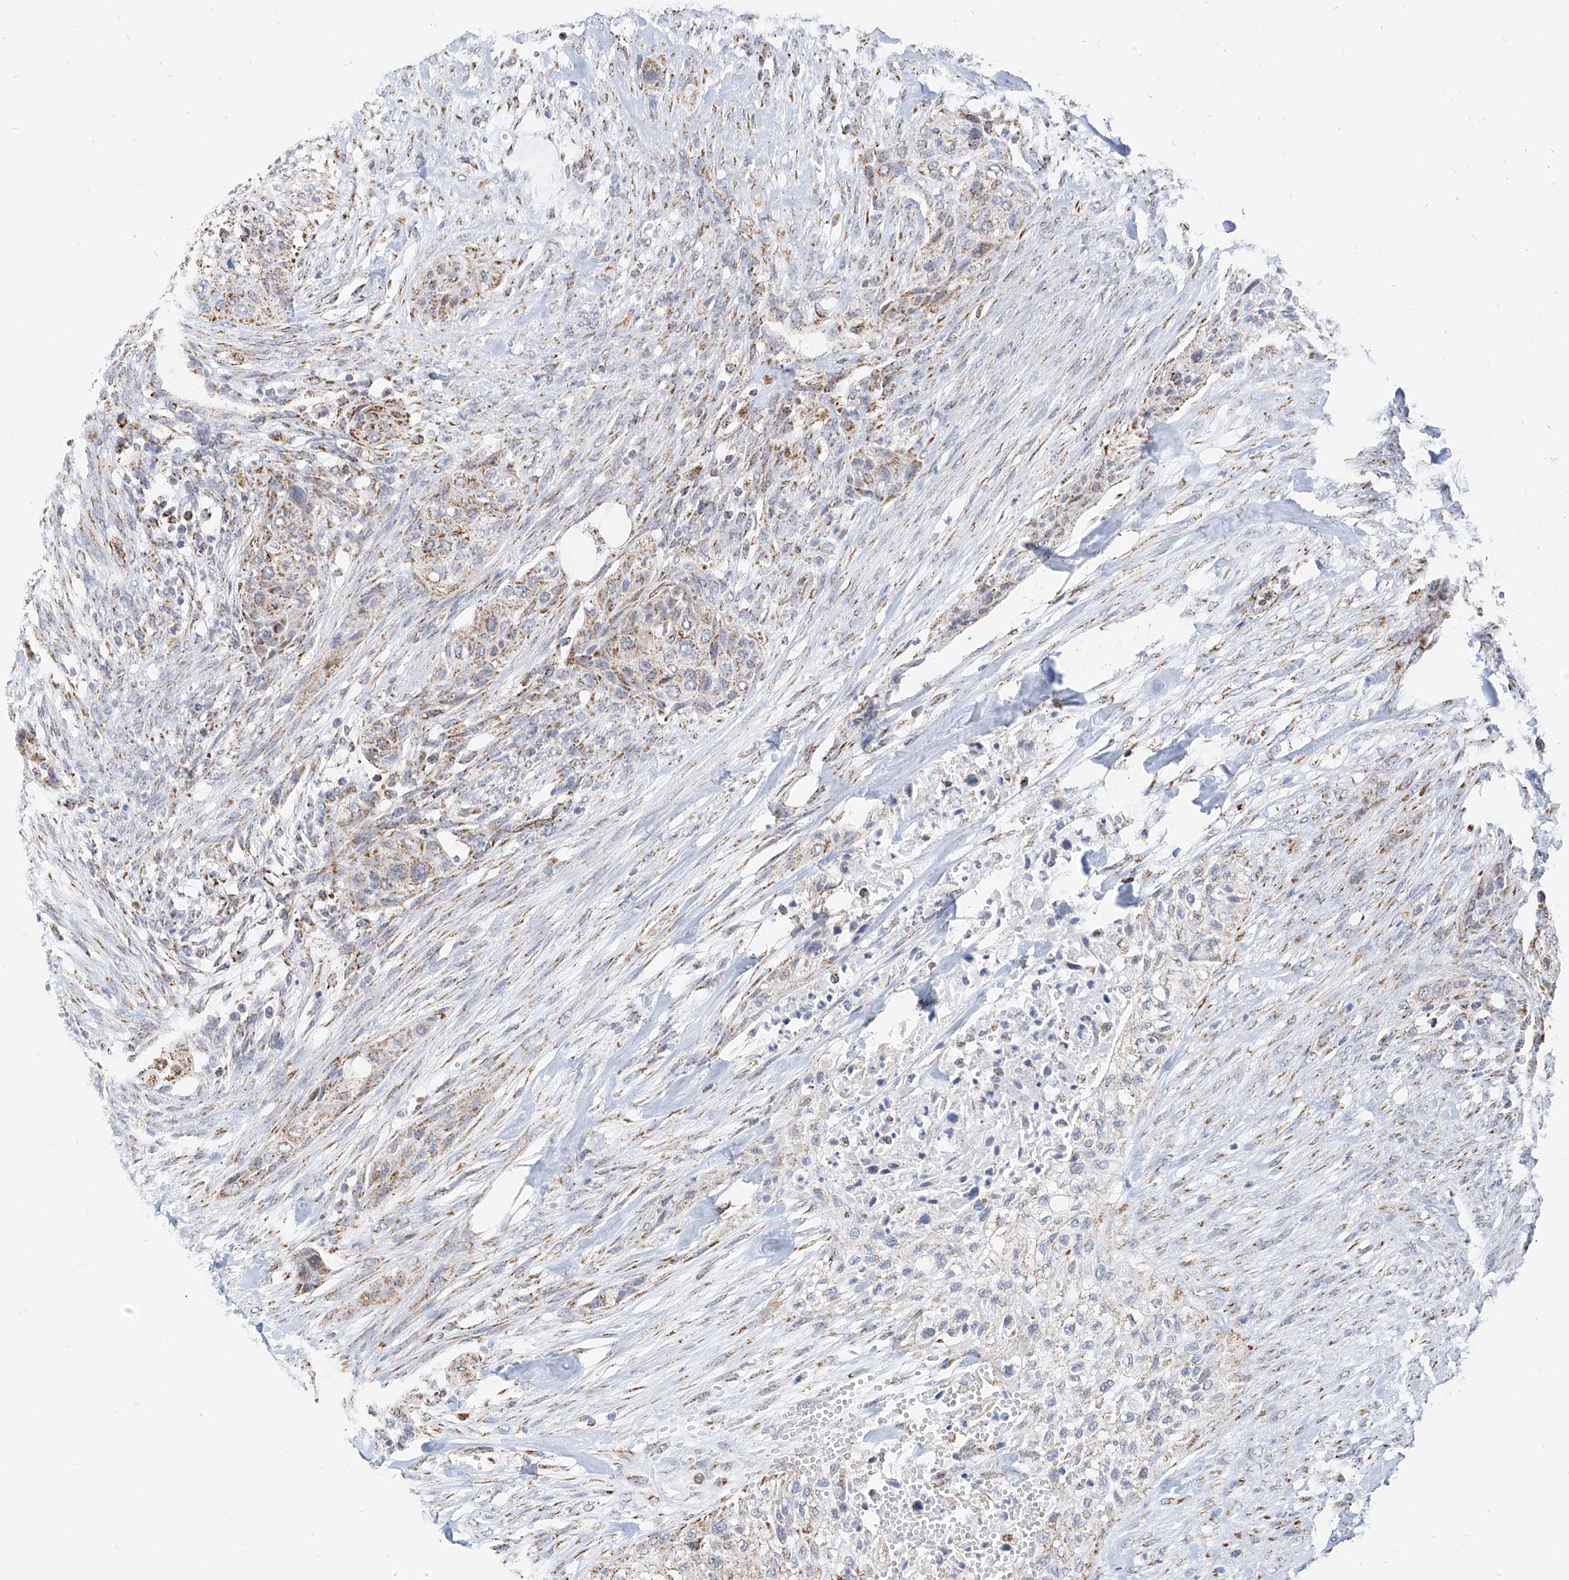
{"staining": {"intensity": "weak", "quantity": ">75%", "location": "cytoplasmic/membranous"}, "tissue": "urothelial cancer", "cell_type": "Tumor cells", "image_type": "cancer", "snomed": [{"axis": "morphology", "description": "Urothelial carcinoma, High grade"}, {"axis": "topography", "description": "Urinary bladder"}], "caption": "The immunohistochemical stain shows weak cytoplasmic/membranous expression in tumor cells of urothelial carcinoma (high-grade) tissue.", "gene": "NALCN", "patient": {"sex": "male", "age": 35}}